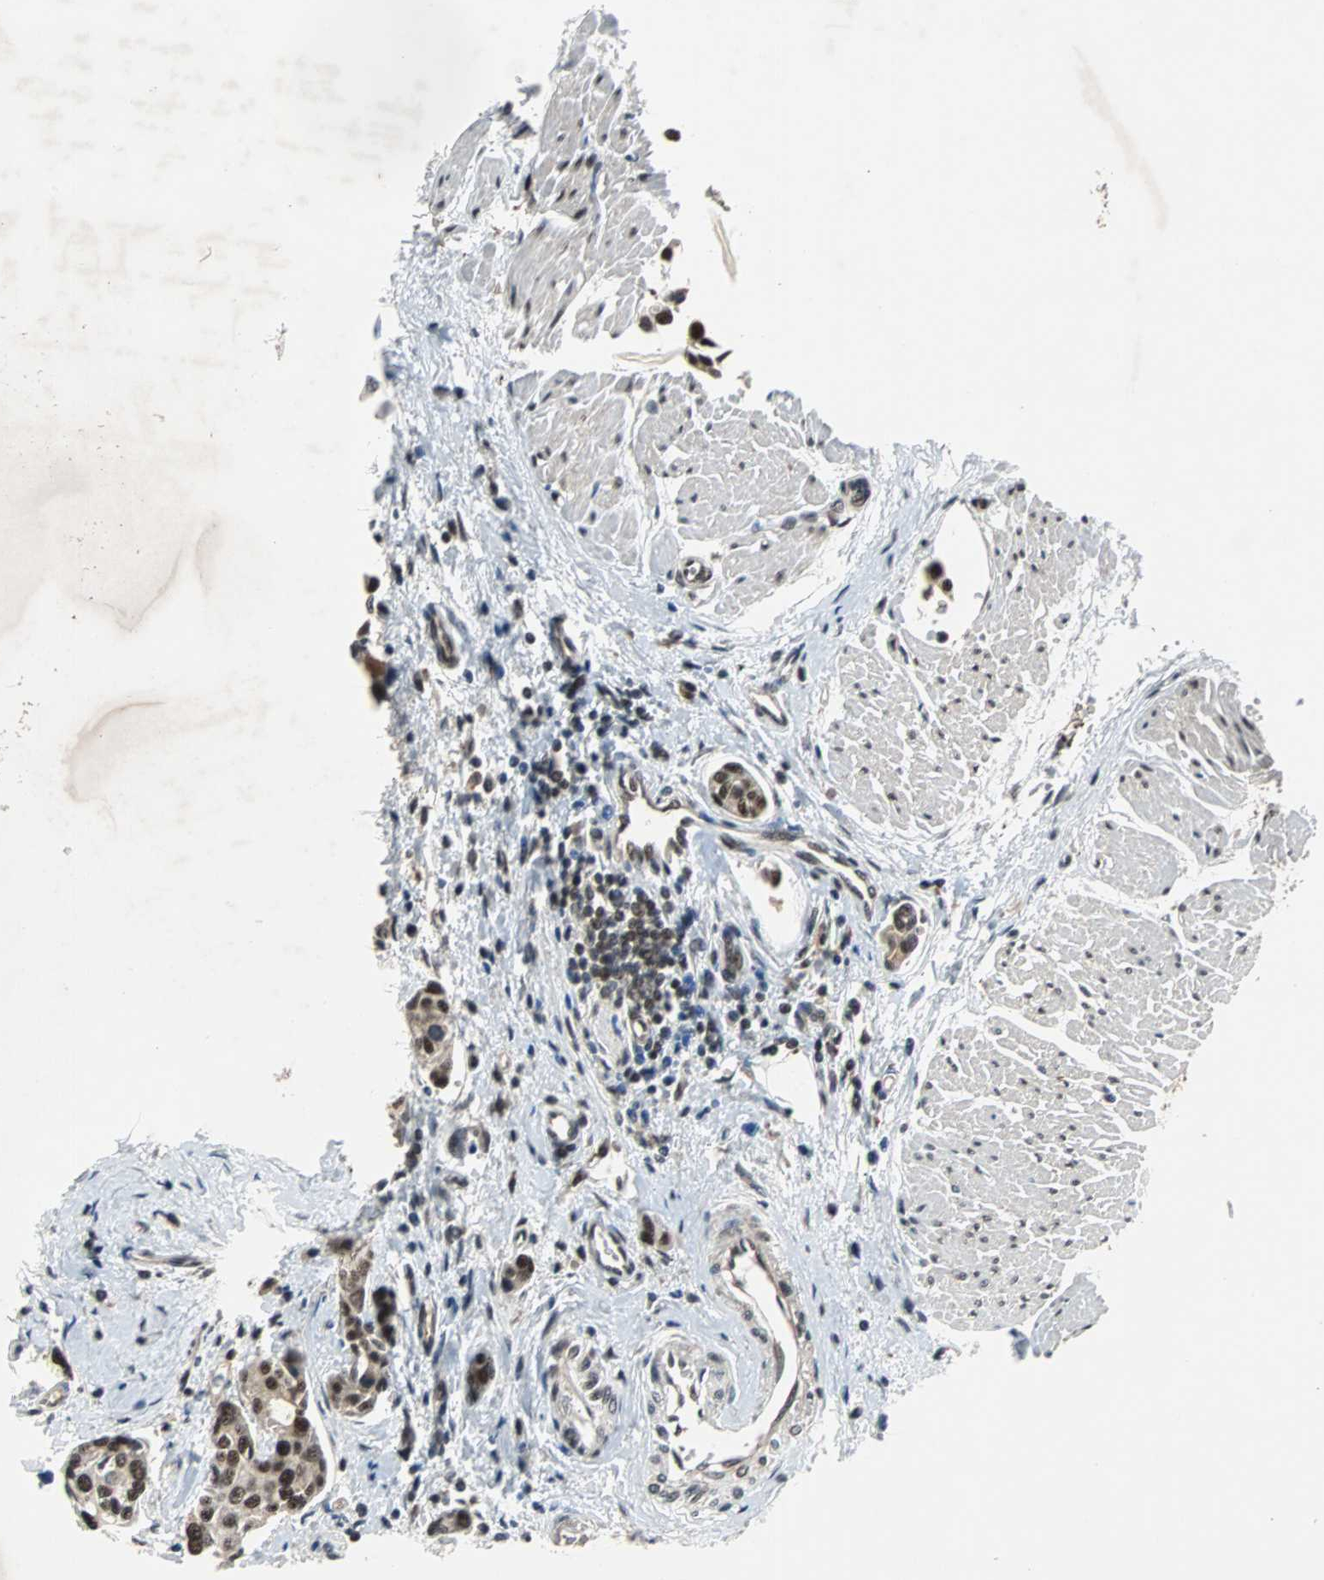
{"staining": {"intensity": "strong", "quantity": ">75%", "location": "nuclear"}, "tissue": "urothelial cancer", "cell_type": "Tumor cells", "image_type": "cancer", "snomed": [{"axis": "morphology", "description": "Urothelial carcinoma, High grade"}, {"axis": "topography", "description": "Urinary bladder"}], "caption": "Immunohistochemistry (IHC) of high-grade urothelial carcinoma displays high levels of strong nuclear staining in about >75% of tumor cells. (IHC, brightfield microscopy, high magnification).", "gene": "USP28", "patient": {"sex": "male", "age": 78}}